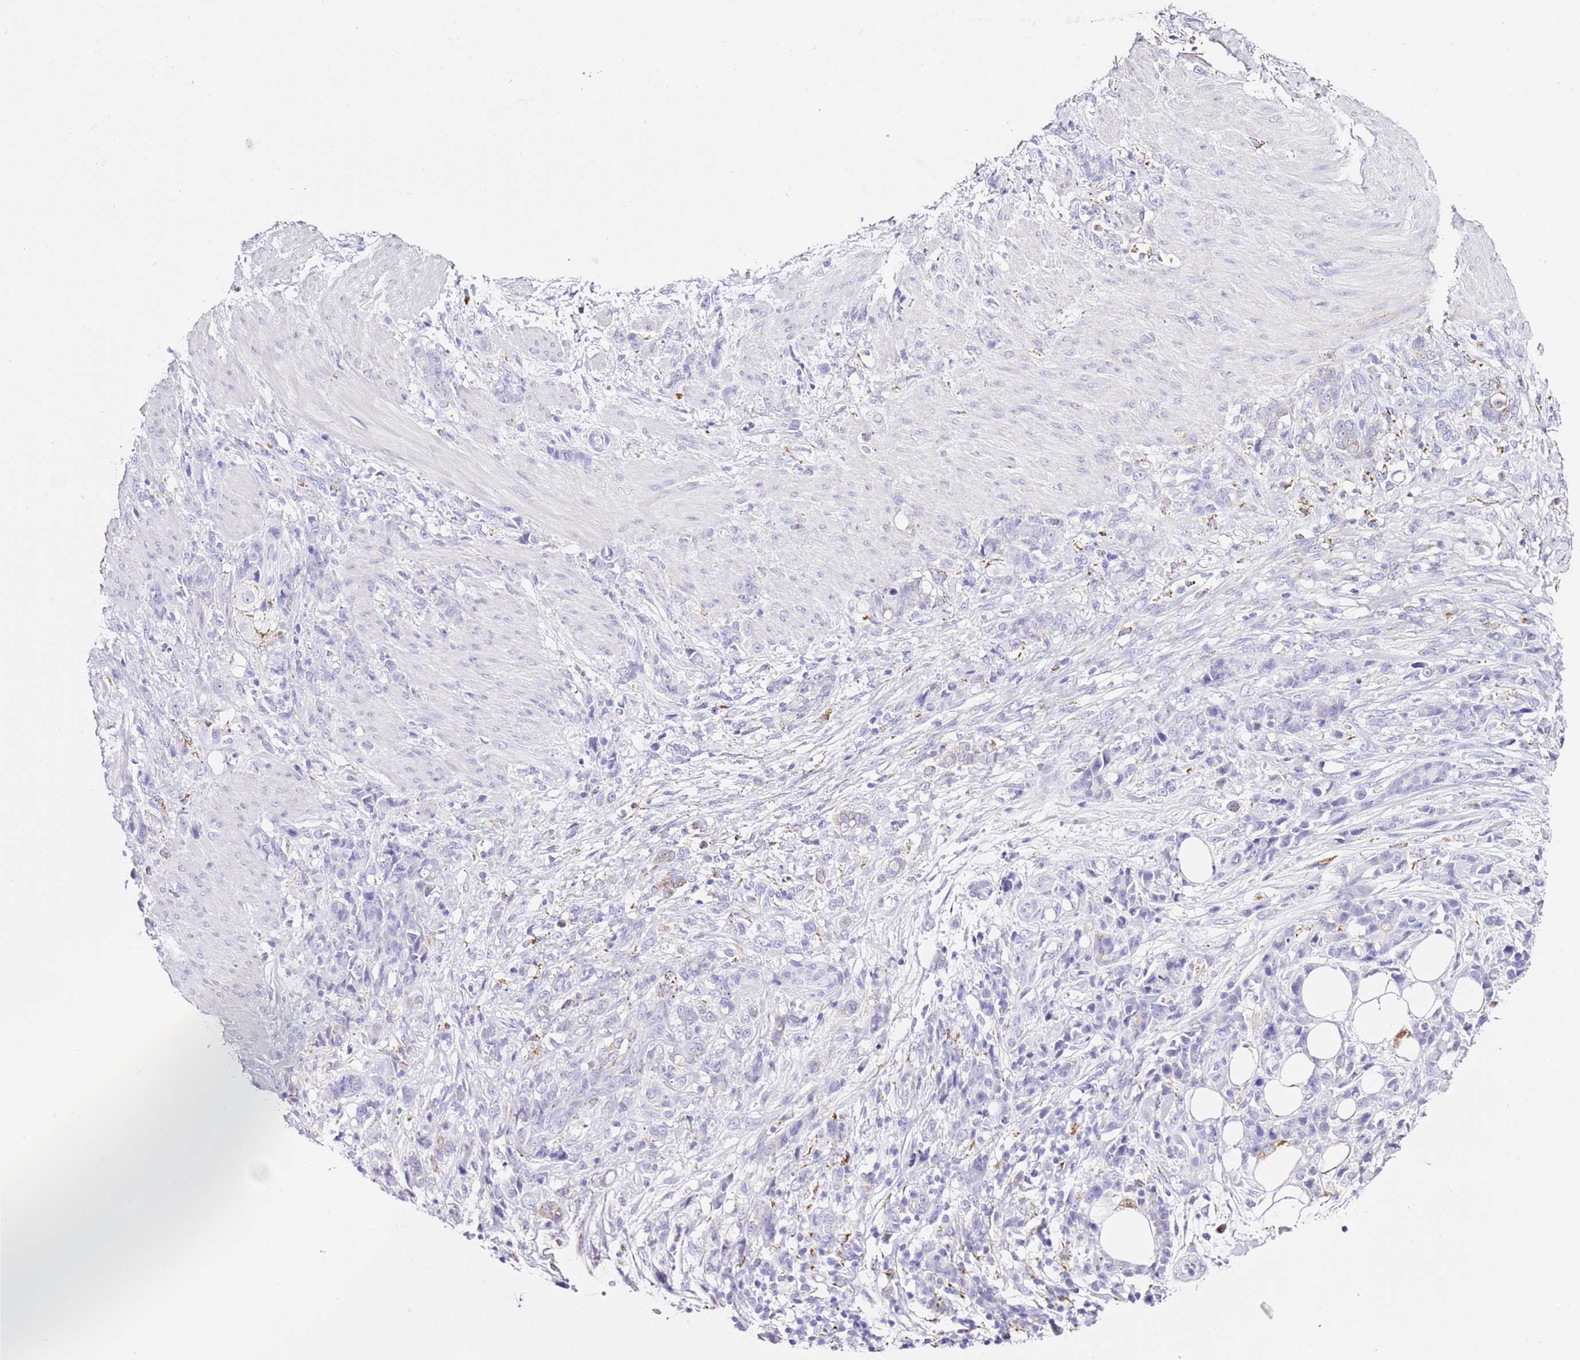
{"staining": {"intensity": "negative", "quantity": "none", "location": "none"}, "tissue": "stomach cancer", "cell_type": "Tumor cells", "image_type": "cancer", "snomed": [{"axis": "morphology", "description": "Normal tissue, NOS"}, {"axis": "morphology", "description": "Adenocarcinoma, NOS"}, {"axis": "topography", "description": "Stomach"}], "caption": "High power microscopy image of an IHC image of adenocarcinoma (stomach), revealing no significant positivity in tumor cells.", "gene": "PTBP2", "patient": {"sex": "female", "age": 79}}